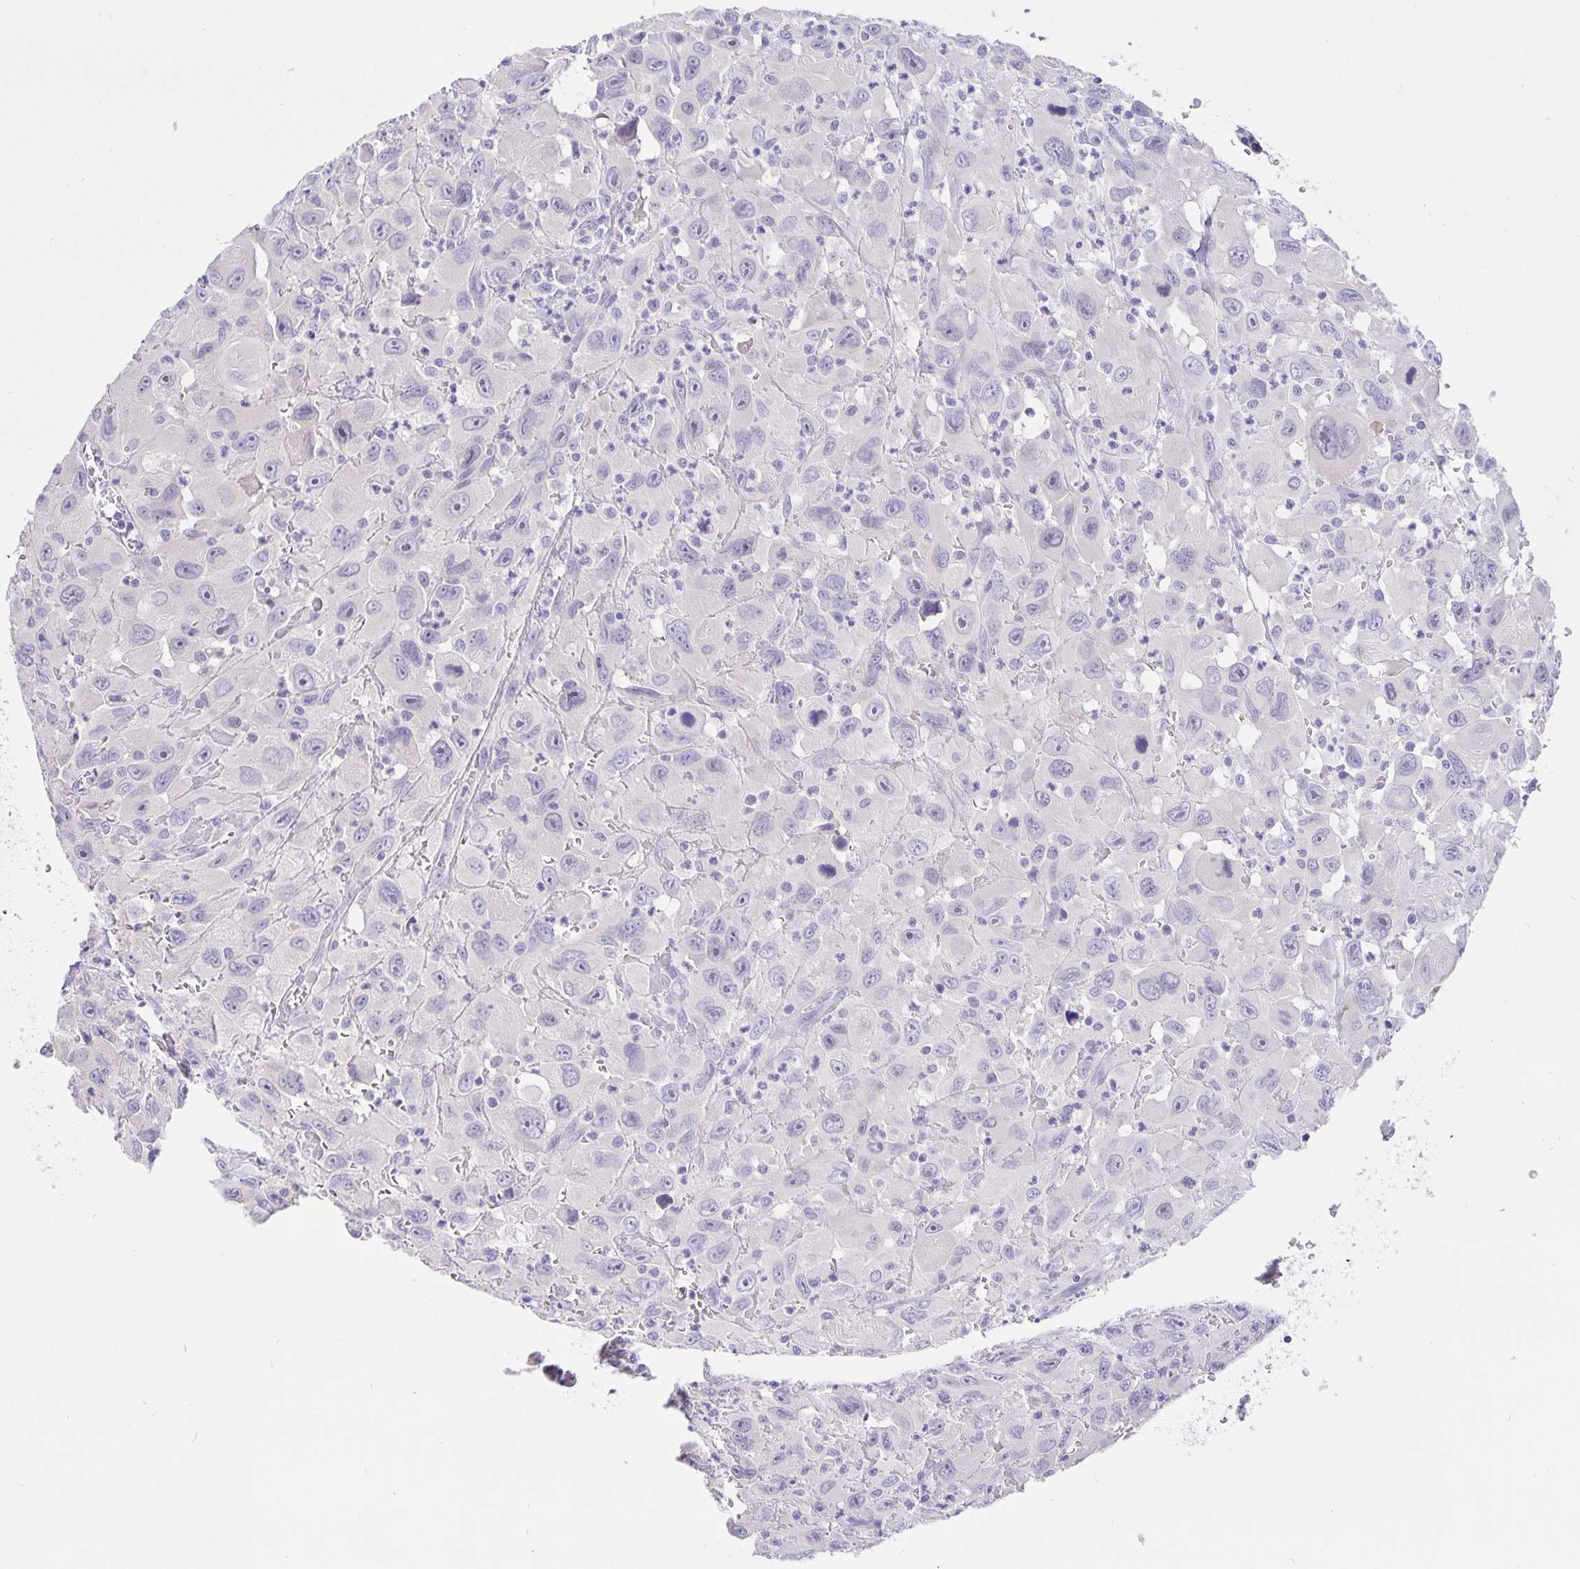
{"staining": {"intensity": "negative", "quantity": "none", "location": "none"}, "tissue": "head and neck cancer", "cell_type": "Tumor cells", "image_type": "cancer", "snomed": [{"axis": "morphology", "description": "Squamous cell carcinoma, NOS"}, {"axis": "morphology", "description": "Squamous cell carcinoma, metastatic, NOS"}, {"axis": "topography", "description": "Oral tissue"}, {"axis": "topography", "description": "Head-Neck"}], "caption": "The photomicrograph displays no significant positivity in tumor cells of head and neck cancer.", "gene": "ERMN", "patient": {"sex": "female", "age": 85}}